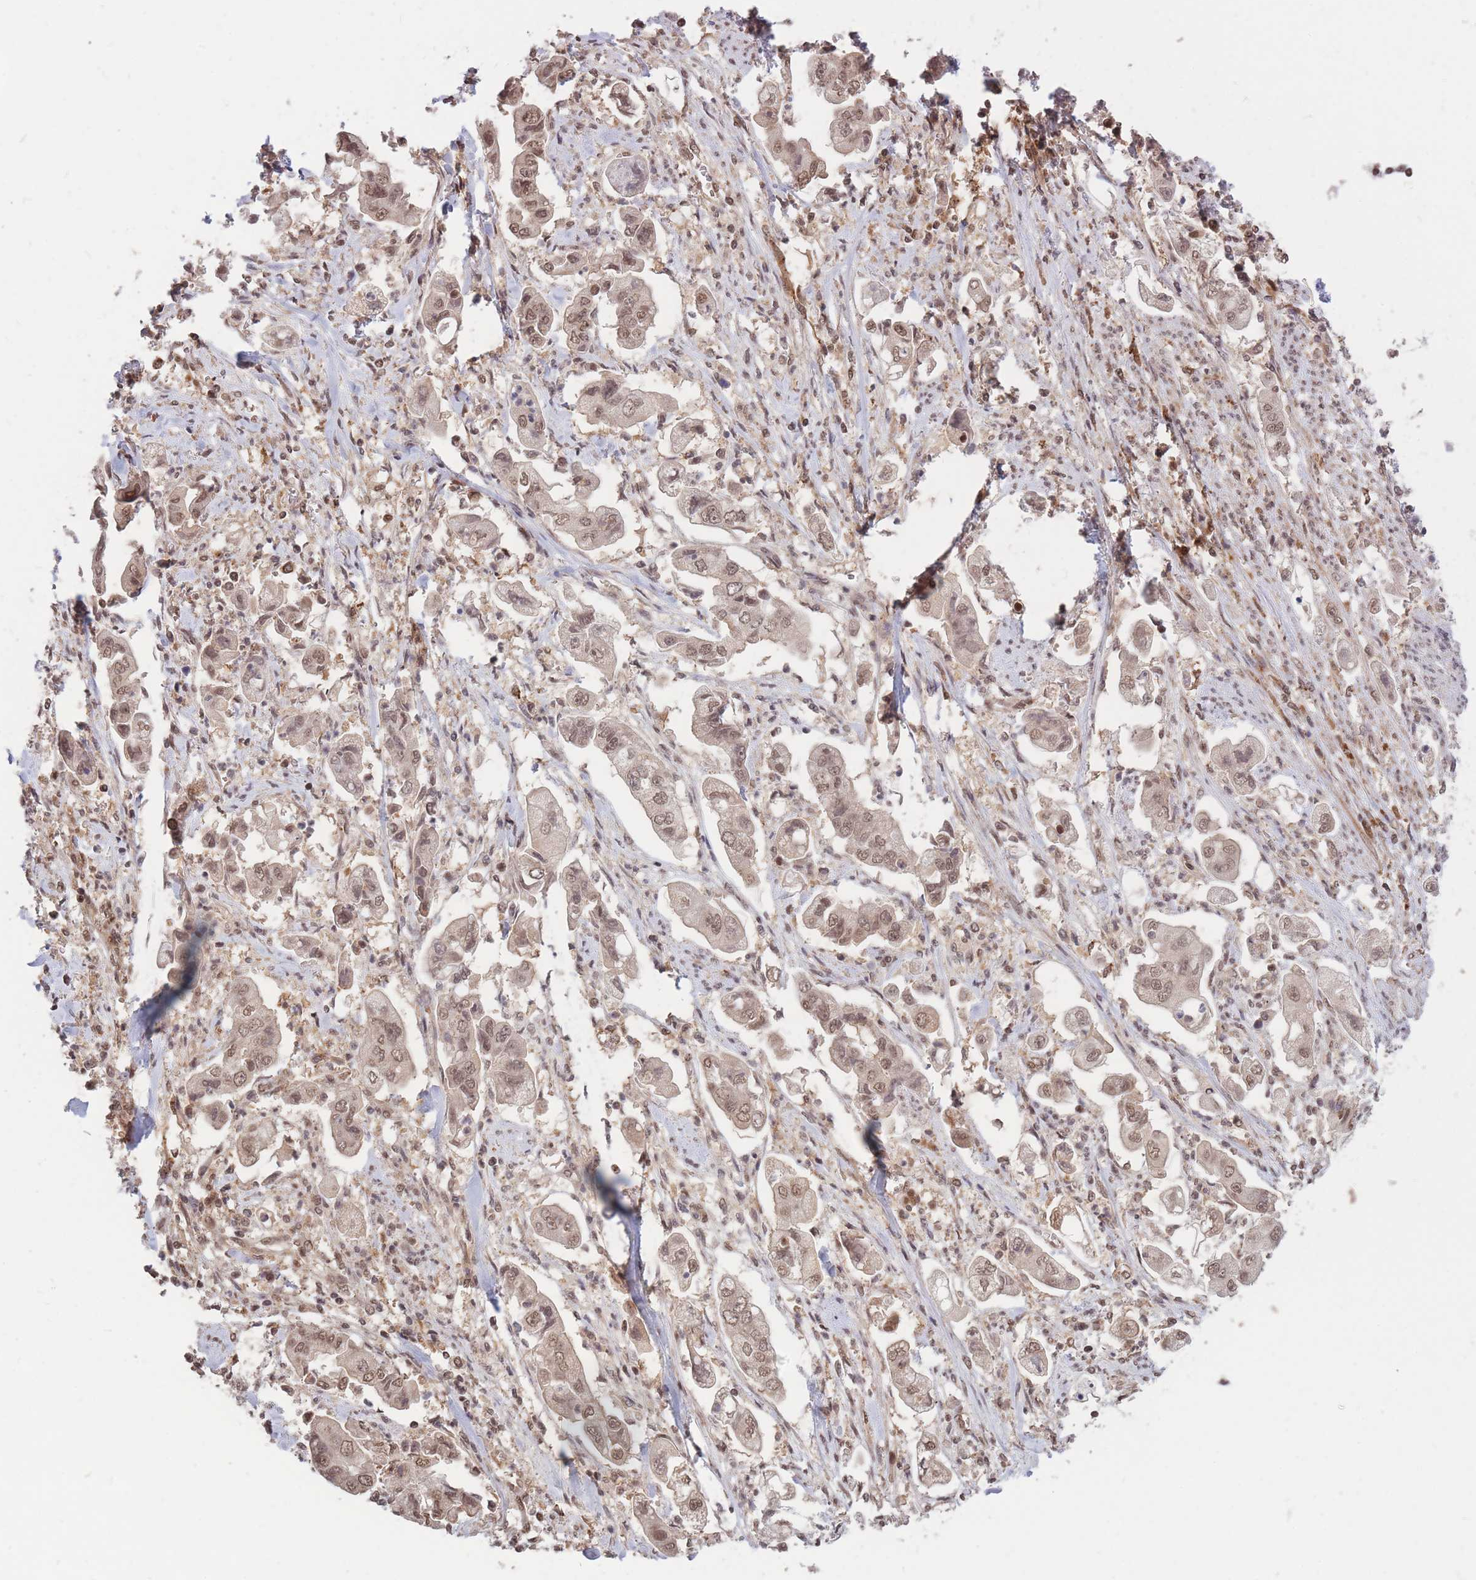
{"staining": {"intensity": "moderate", "quantity": ">75%", "location": "nuclear"}, "tissue": "stomach cancer", "cell_type": "Tumor cells", "image_type": "cancer", "snomed": [{"axis": "morphology", "description": "Adenocarcinoma, NOS"}, {"axis": "topography", "description": "Stomach"}], "caption": "High-magnification brightfield microscopy of stomach cancer stained with DAB (brown) and counterstained with hematoxylin (blue). tumor cells exhibit moderate nuclear expression is appreciated in approximately>75% of cells.", "gene": "SRA1", "patient": {"sex": "male", "age": 62}}